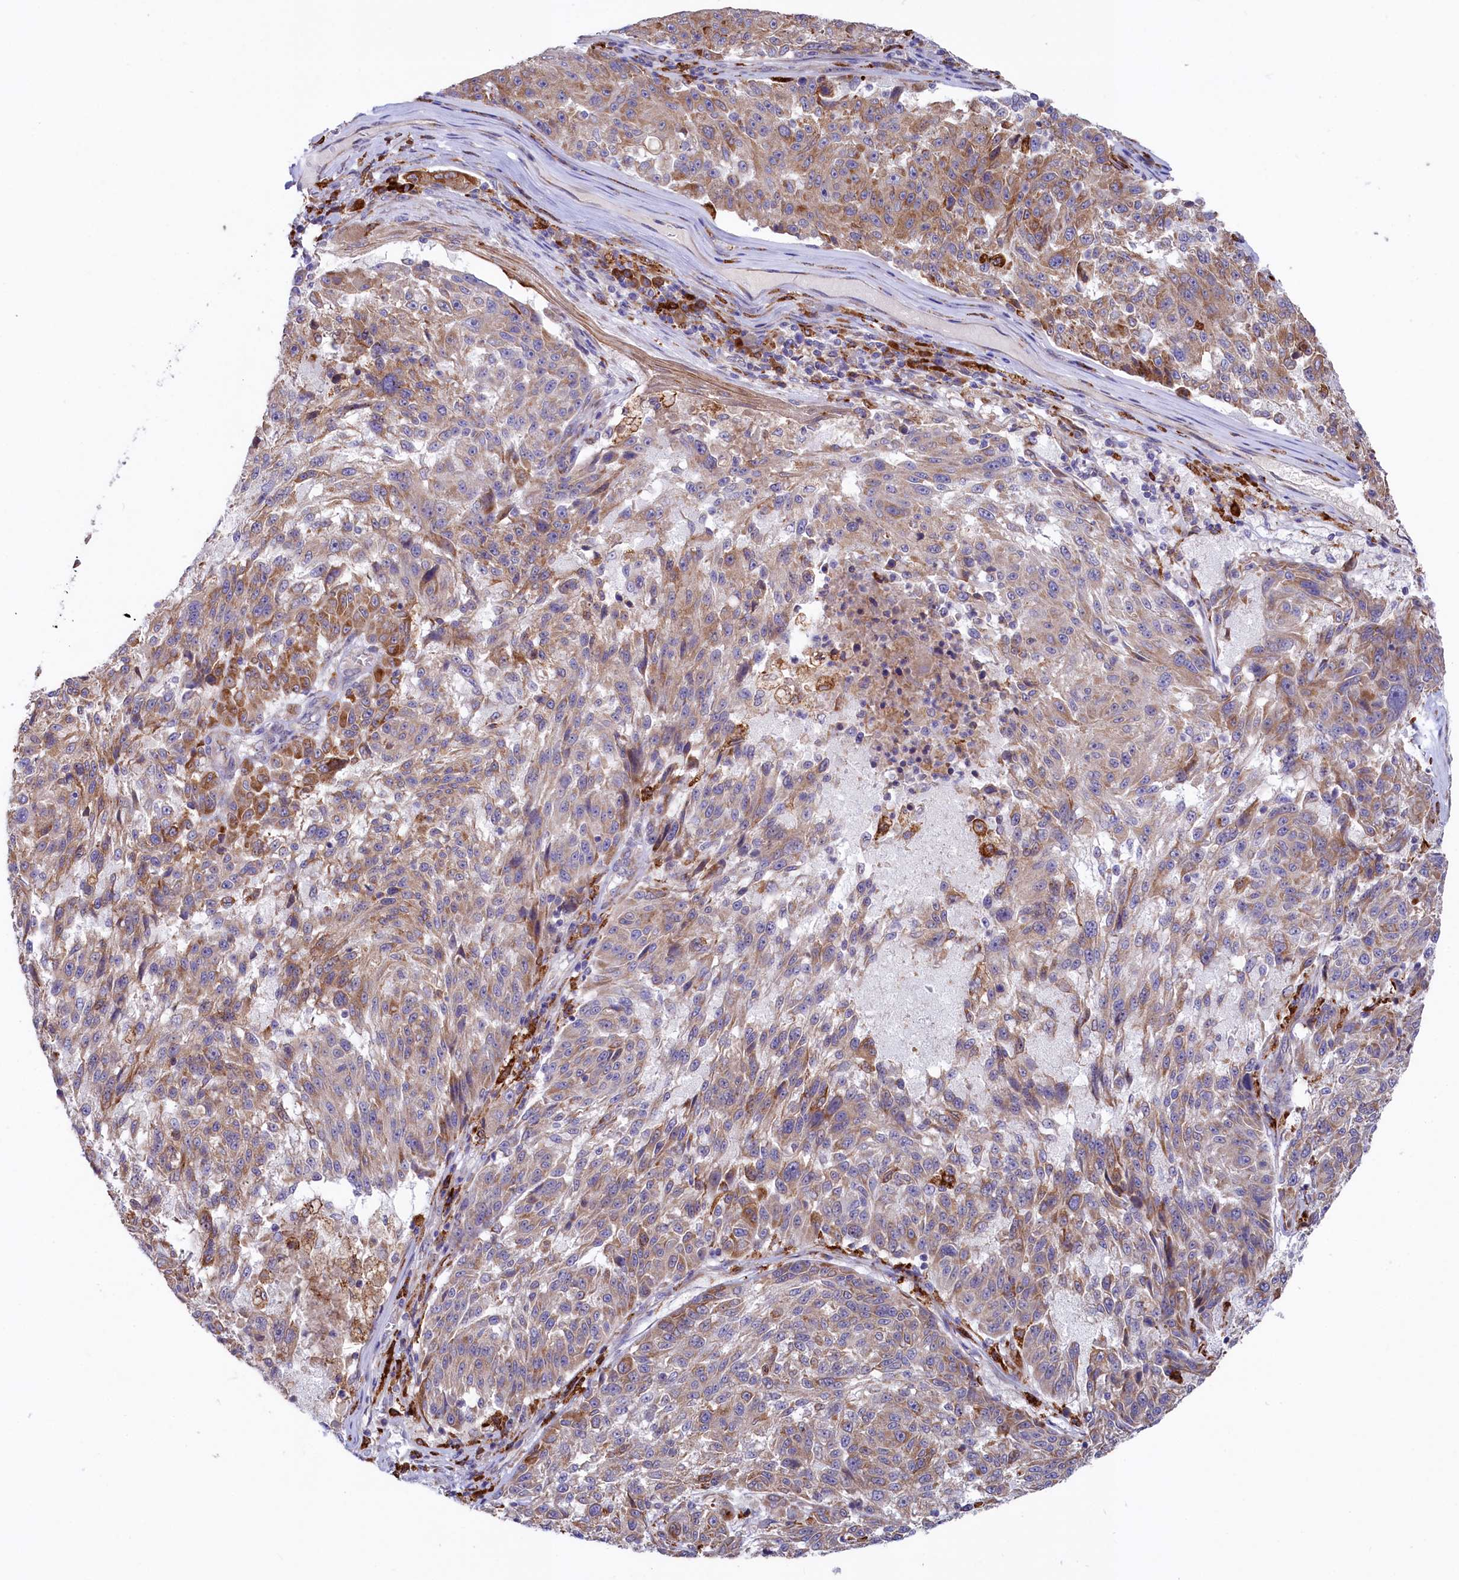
{"staining": {"intensity": "moderate", "quantity": ">75%", "location": "cytoplasmic/membranous"}, "tissue": "melanoma", "cell_type": "Tumor cells", "image_type": "cancer", "snomed": [{"axis": "morphology", "description": "Malignant melanoma, NOS"}, {"axis": "topography", "description": "Skin"}], "caption": "The image shows immunohistochemical staining of malignant melanoma. There is moderate cytoplasmic/membranous staining is identified in approximately >75% of tumor cells. (Stains: DAB in brown, nuclei in blue, Microscopy: brightfield microscopy at high magnification).", "gene": "CHID1", "patient": {"sex": "male", "age": 53}}